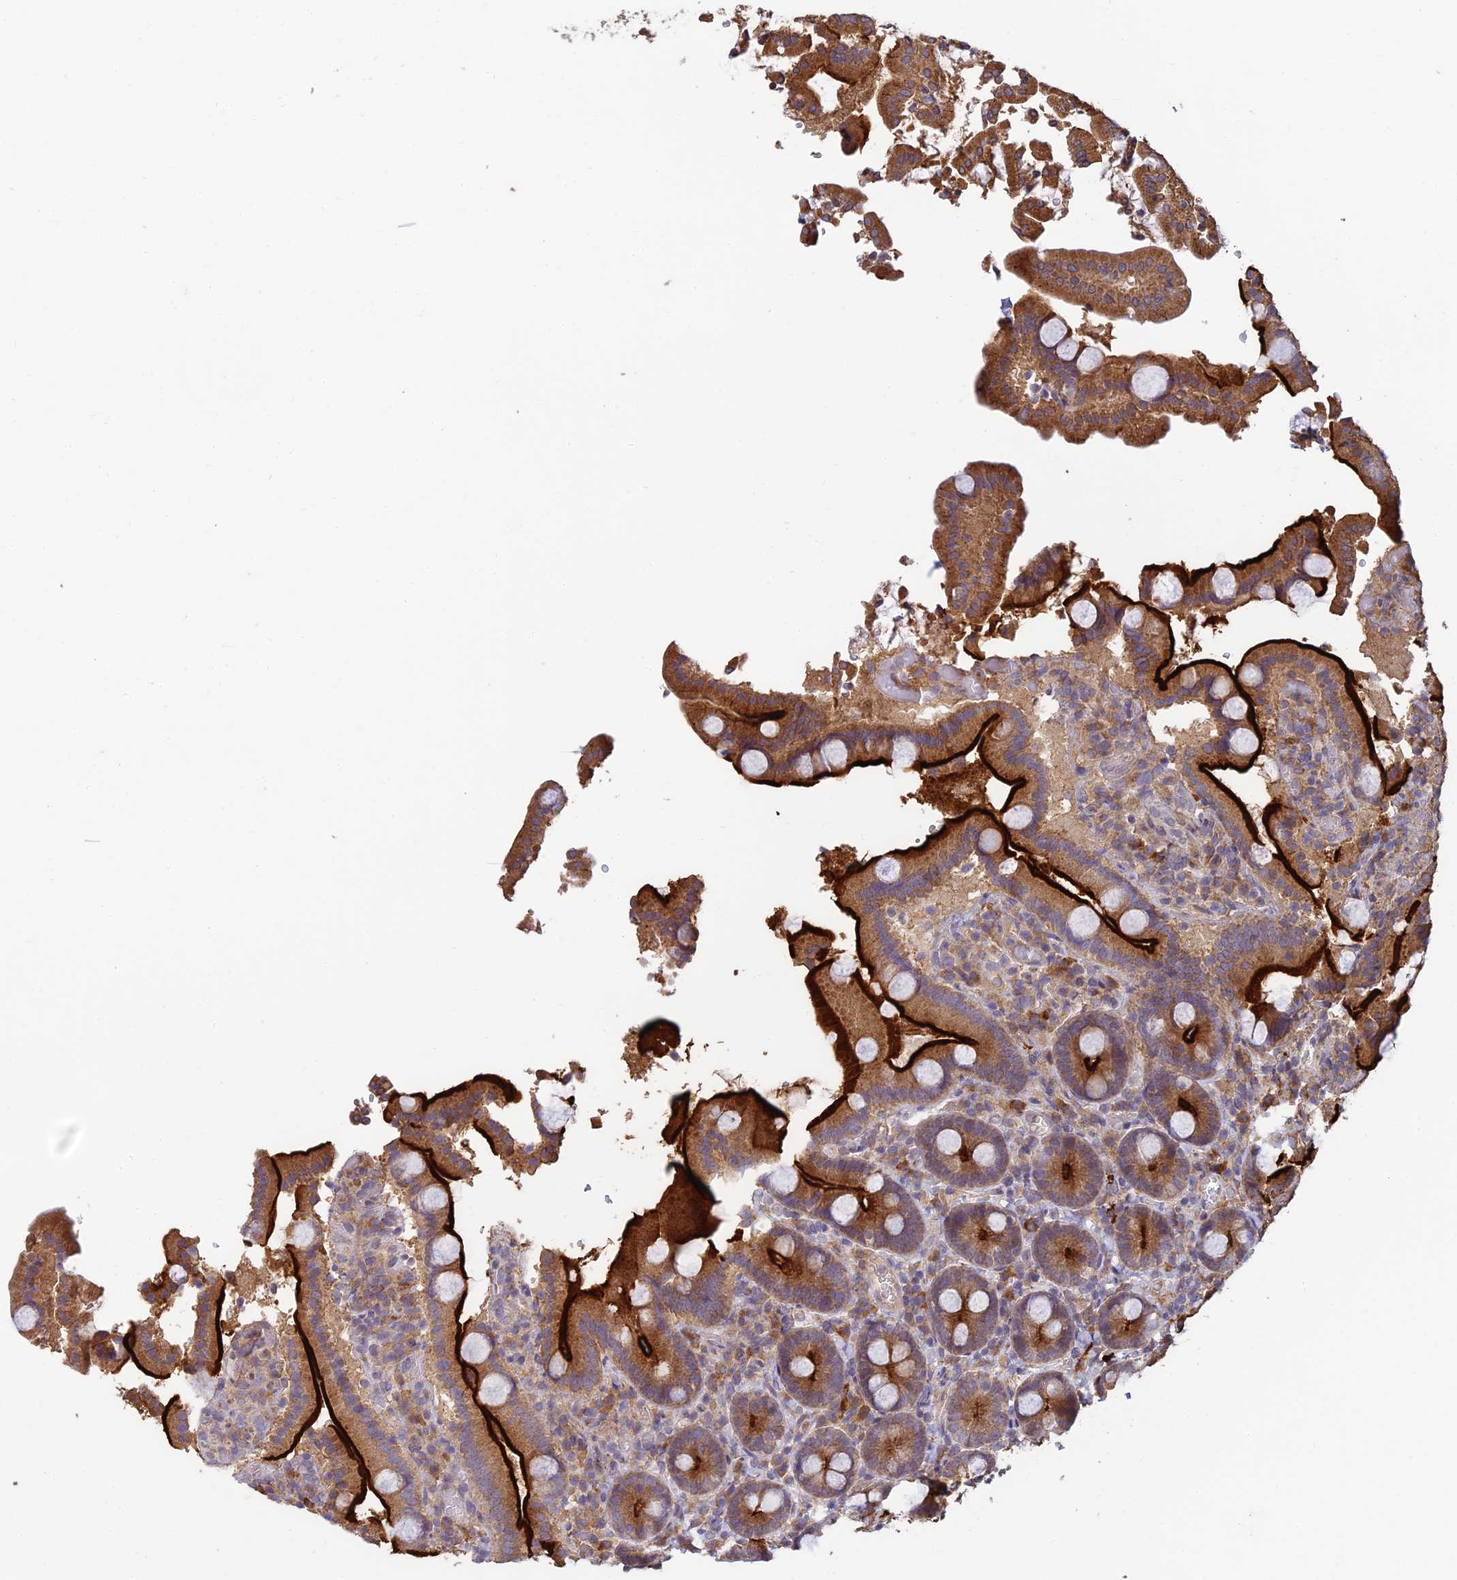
{"staining": {"intensity": "strong", "quantity": ">75%", "location": "cytoplasmic/membranous"}, "tissue": "duodenum", "cell_type": "Glandular cells", "image_type": "normal", "snomed": [{"axis": "morphology", "description": "Normal tissue, NOS"}, {"axis": "topography", "description": "Duodenum"}], "caption": "Duodenum stained with DAB IHC demonstrates high levels of strong cytoplasmic/membranous expression in about >75% of glandular cells. (DAB (3,3'-diaminobenzidine) = brown stain, brightfield microscopy at high magnification).", "gene": "MRNIP", "patient": {"sex": "male", "age": 55}}